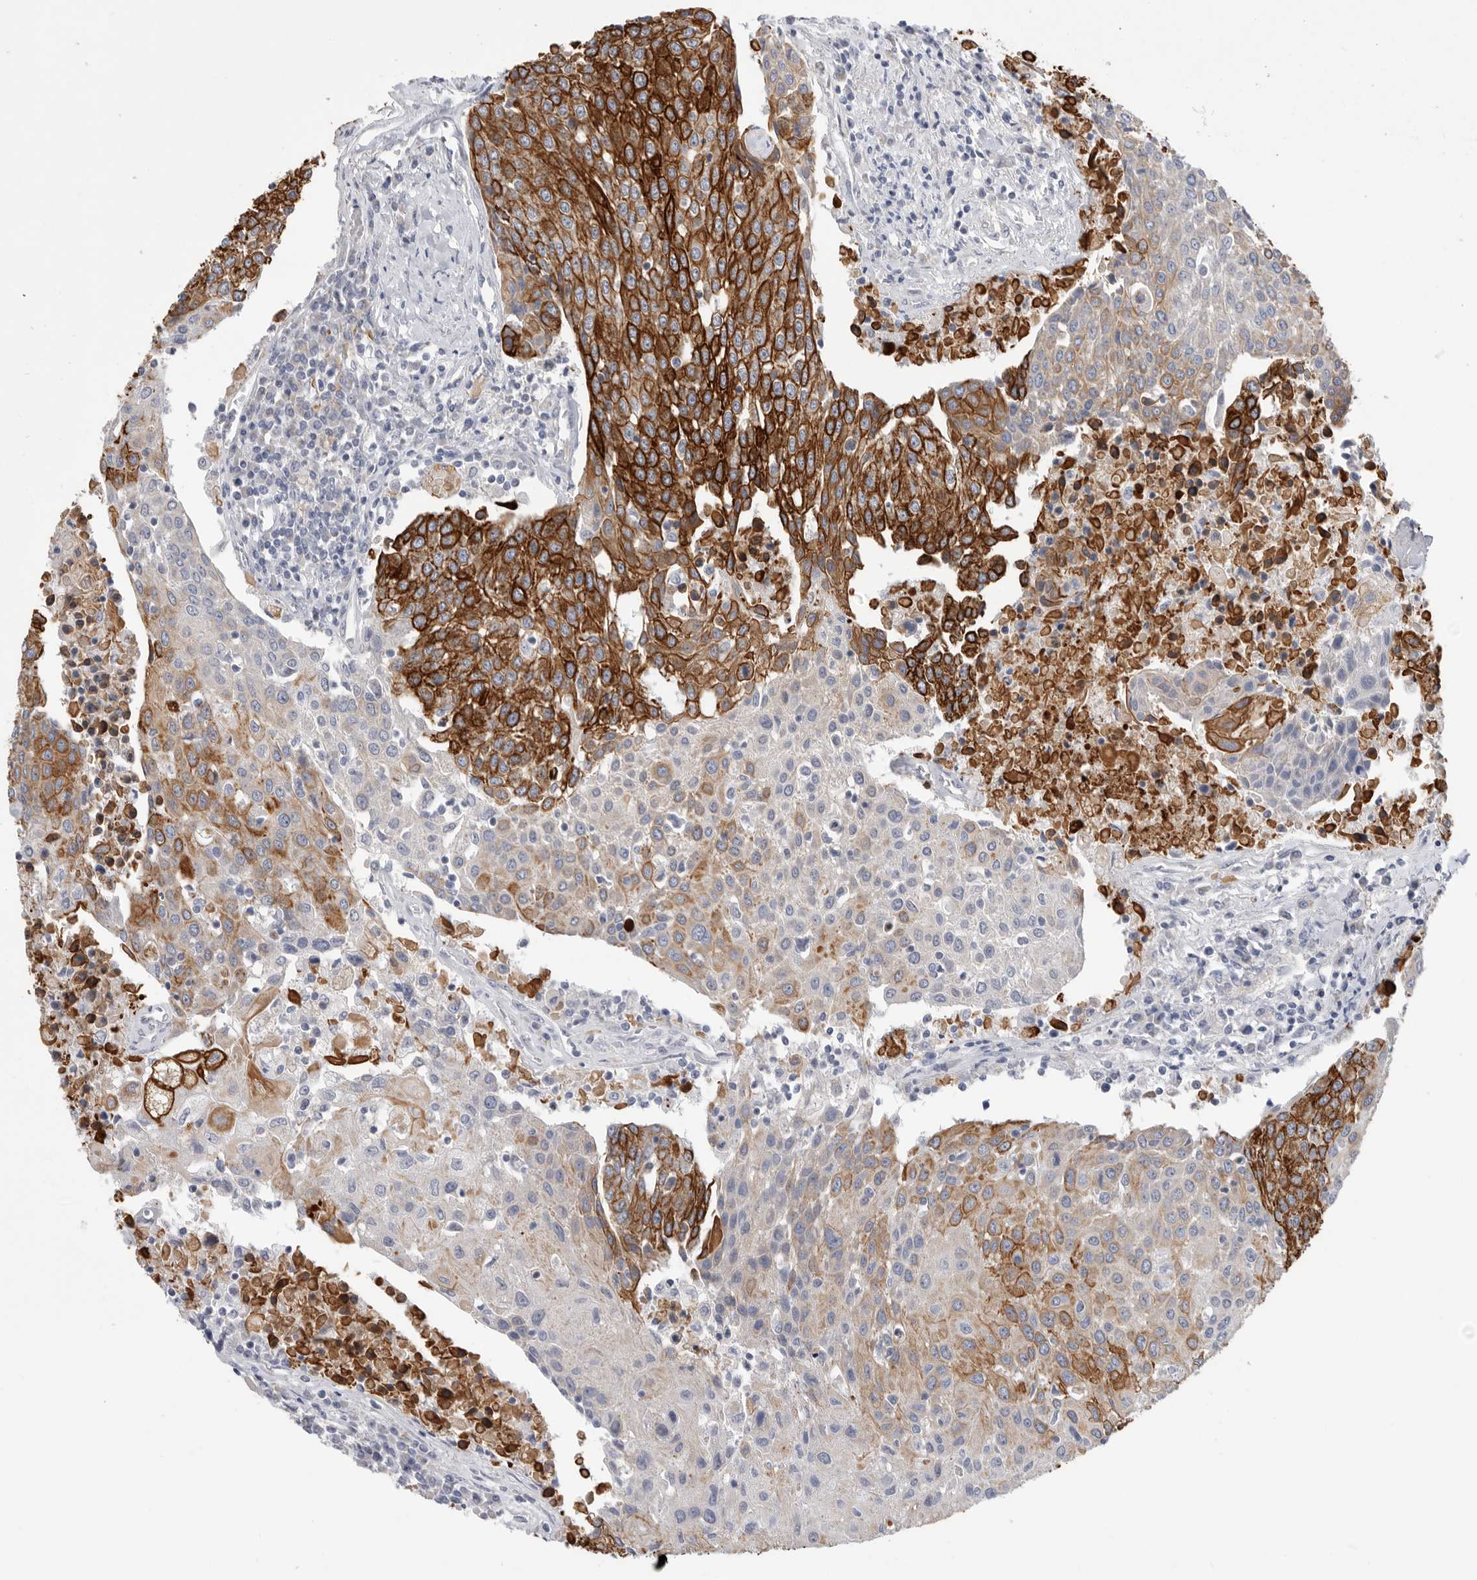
{"staining": {"intensity": "strong", "quantity": "25%-75%", "location": "cytoplasmic/membranous"}, "tissue": "urothelial cancer", "cell_type": "Tumor cells", "image_type": "cancer", "snomed": [{"axis": "morphology", "description": "Urothelial carcinoma, High grade"}, {"axis": "topography", "description": "Urinary bladder"}], "caption": "Tumor cells reveal high levels of strong cytoplasmic/membranous staining in about 25%-75% of cells in urothelial cancer. Immunohistochemistry stains the protein of interest in brown and the nuclei are stained blue.", "gene": "MTFR1L", "patient": {"sex": "female", "age": 85}}